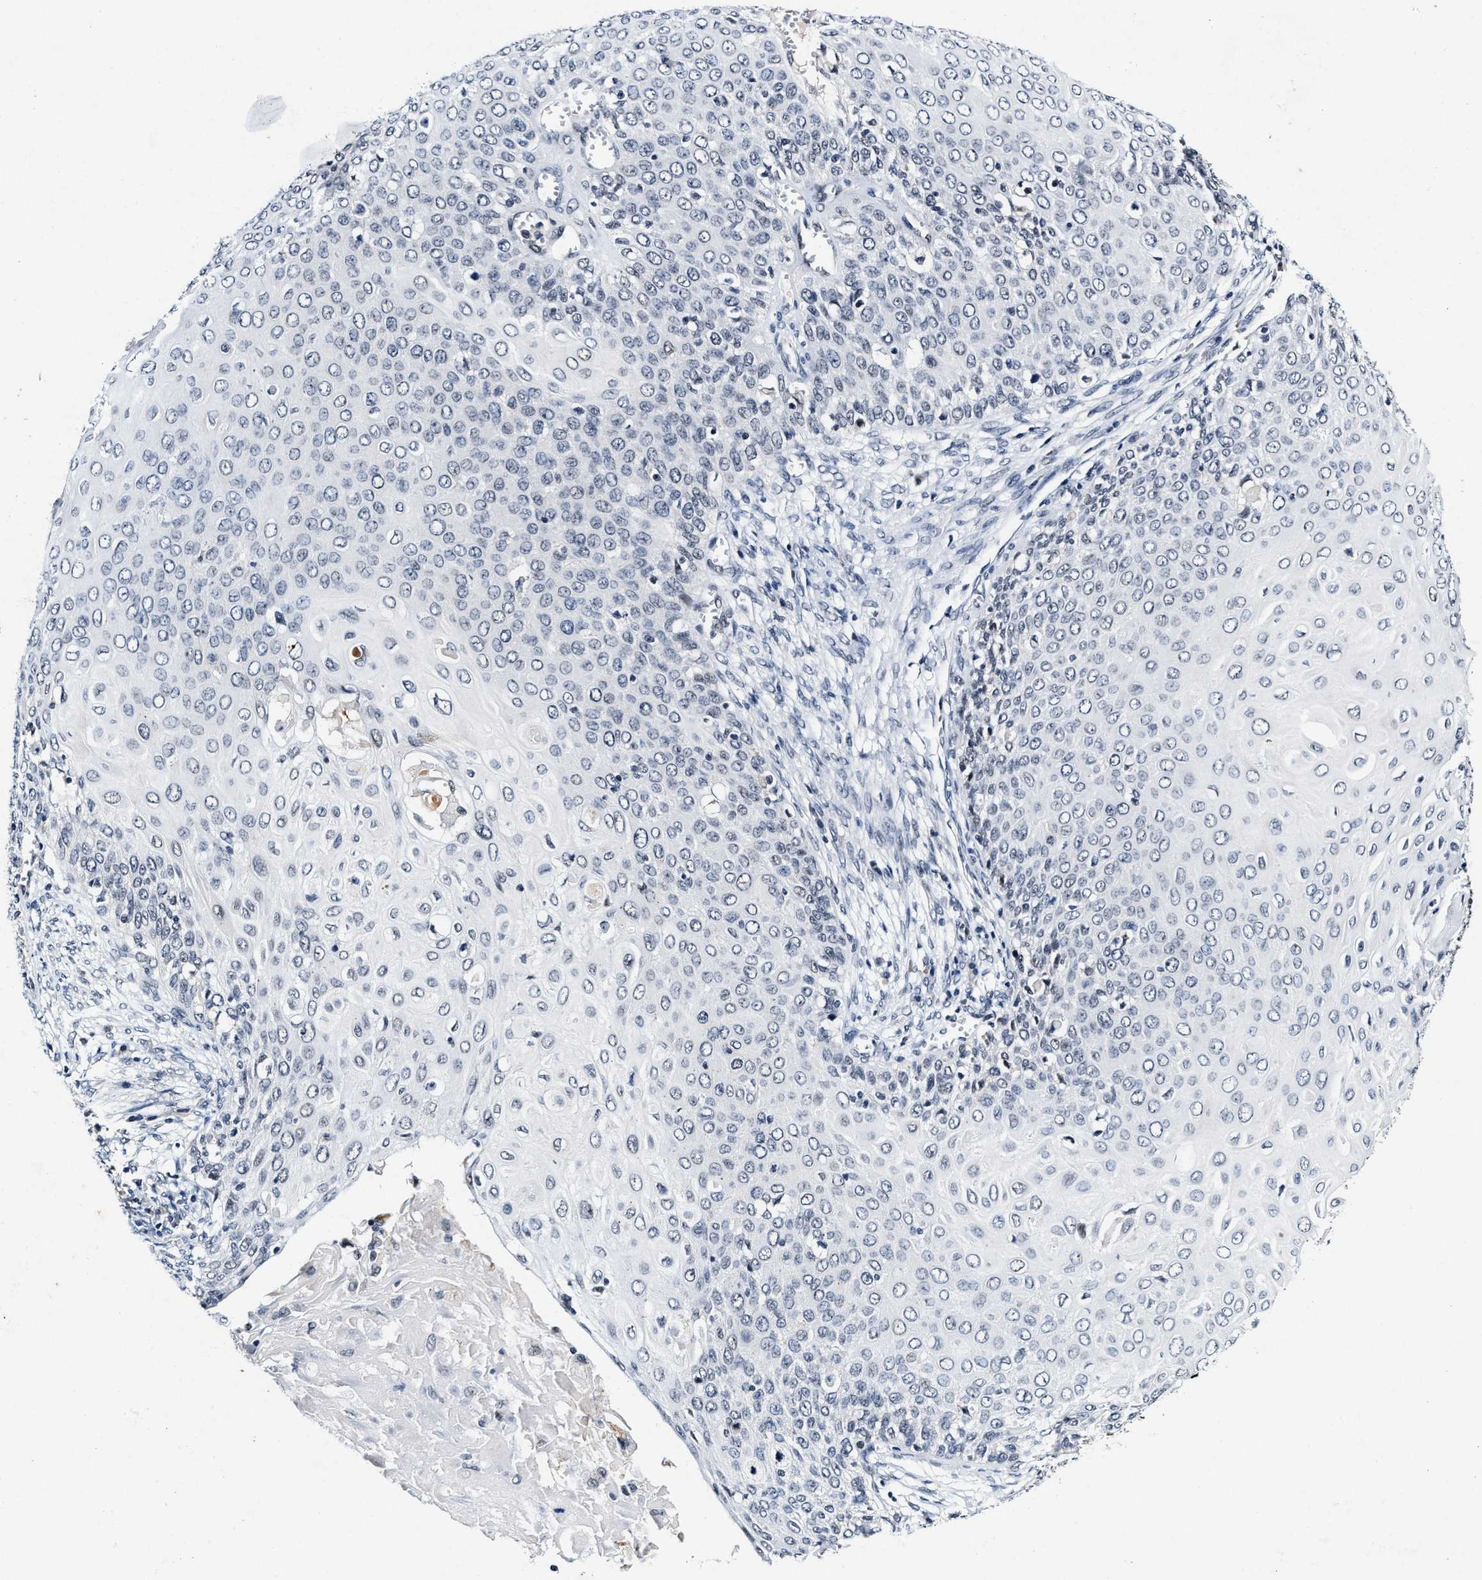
{"staining": {"intensity": "negative", "quantity": "none", "location": "none"}, "tissue": "cervical cancer", "cell_type": "Tumor cells", "image_type": "cancer", "snomed": [{"axis": "morphology", "description": "Squamous cell carcinoma, NOS"}, {"axis": "topography", "description": "Cervix"}], "caption": "High magnification brightfield microscopy of cervical cancer (squamous cell carcinoma) stained with DAB (brown) and counterstained with hematoxylin (blue): tumor cells show no significant positivity. (Brightfield microscopy of DAB immunohistochemistry (IHC) at high magnification).", "gene": "INIP", "patient": {"sex": "female", "age": 39}}